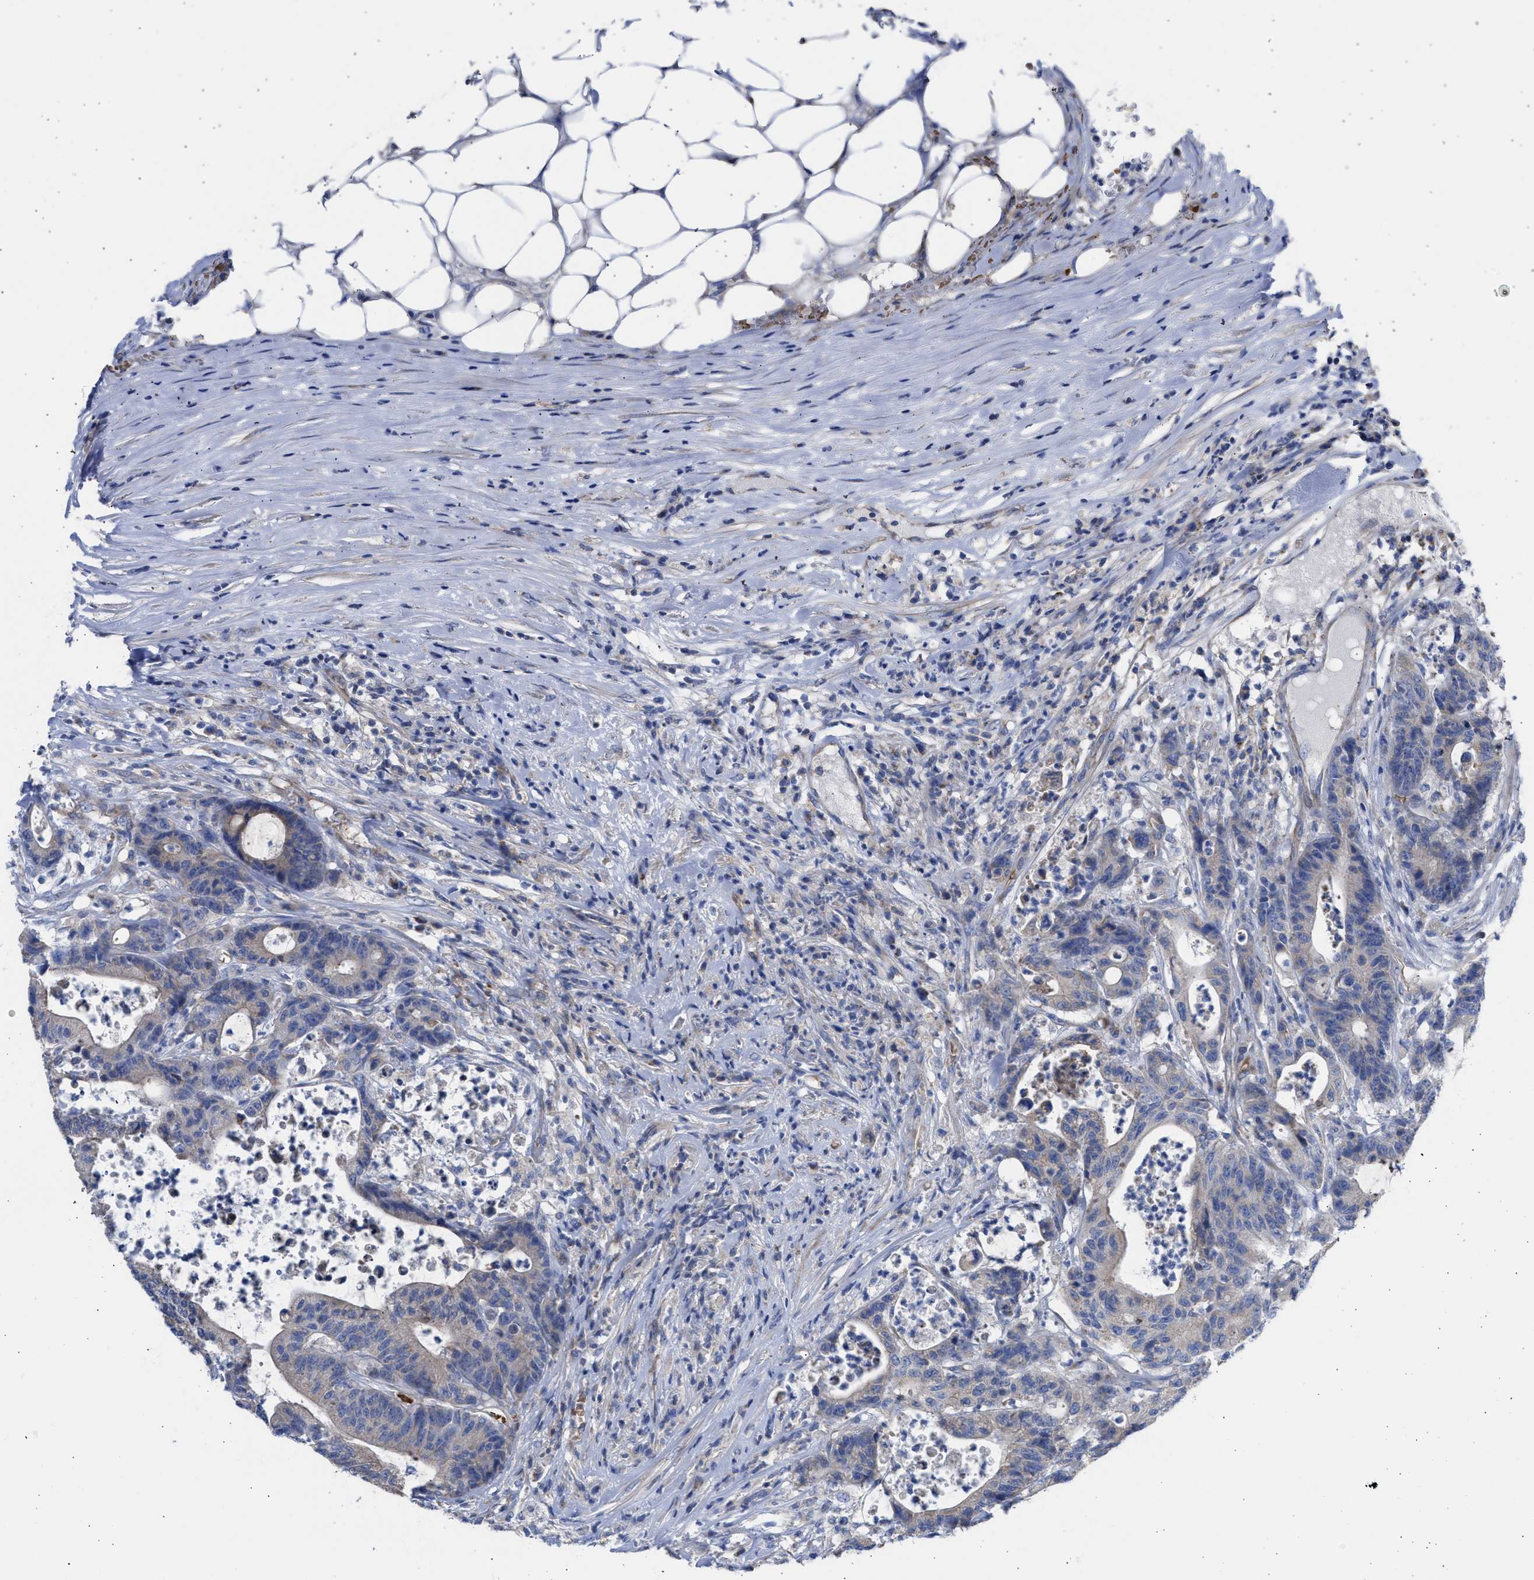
{"staining": {"intensity": "weak", "quantity": "<25%", "location": "cytoplasmic/membranous"}, "tissue": "colorectal cancer", "cell_type": "Tumor cells", "image_type": "cancer", "snomed": [{"axis": "morphology", "description": "Adenocarcinoma, NOS"}, {"axis": "topography", "description": "Colon"}], "caption": "This histopathology image is of colorectal cancer (adenocarcinoma) stained with IHC to label a protein in brown with the nuclei are counter-stained blue. There is no positivity in tumor cells. (Stains: DAB immunohistochemistry (IHC) with hematoxylin counter stain, Microscopy: brightfield microscopy at high magnification).", "gene": "BTG3", "patient": {"sex": "female", "age": 84}}